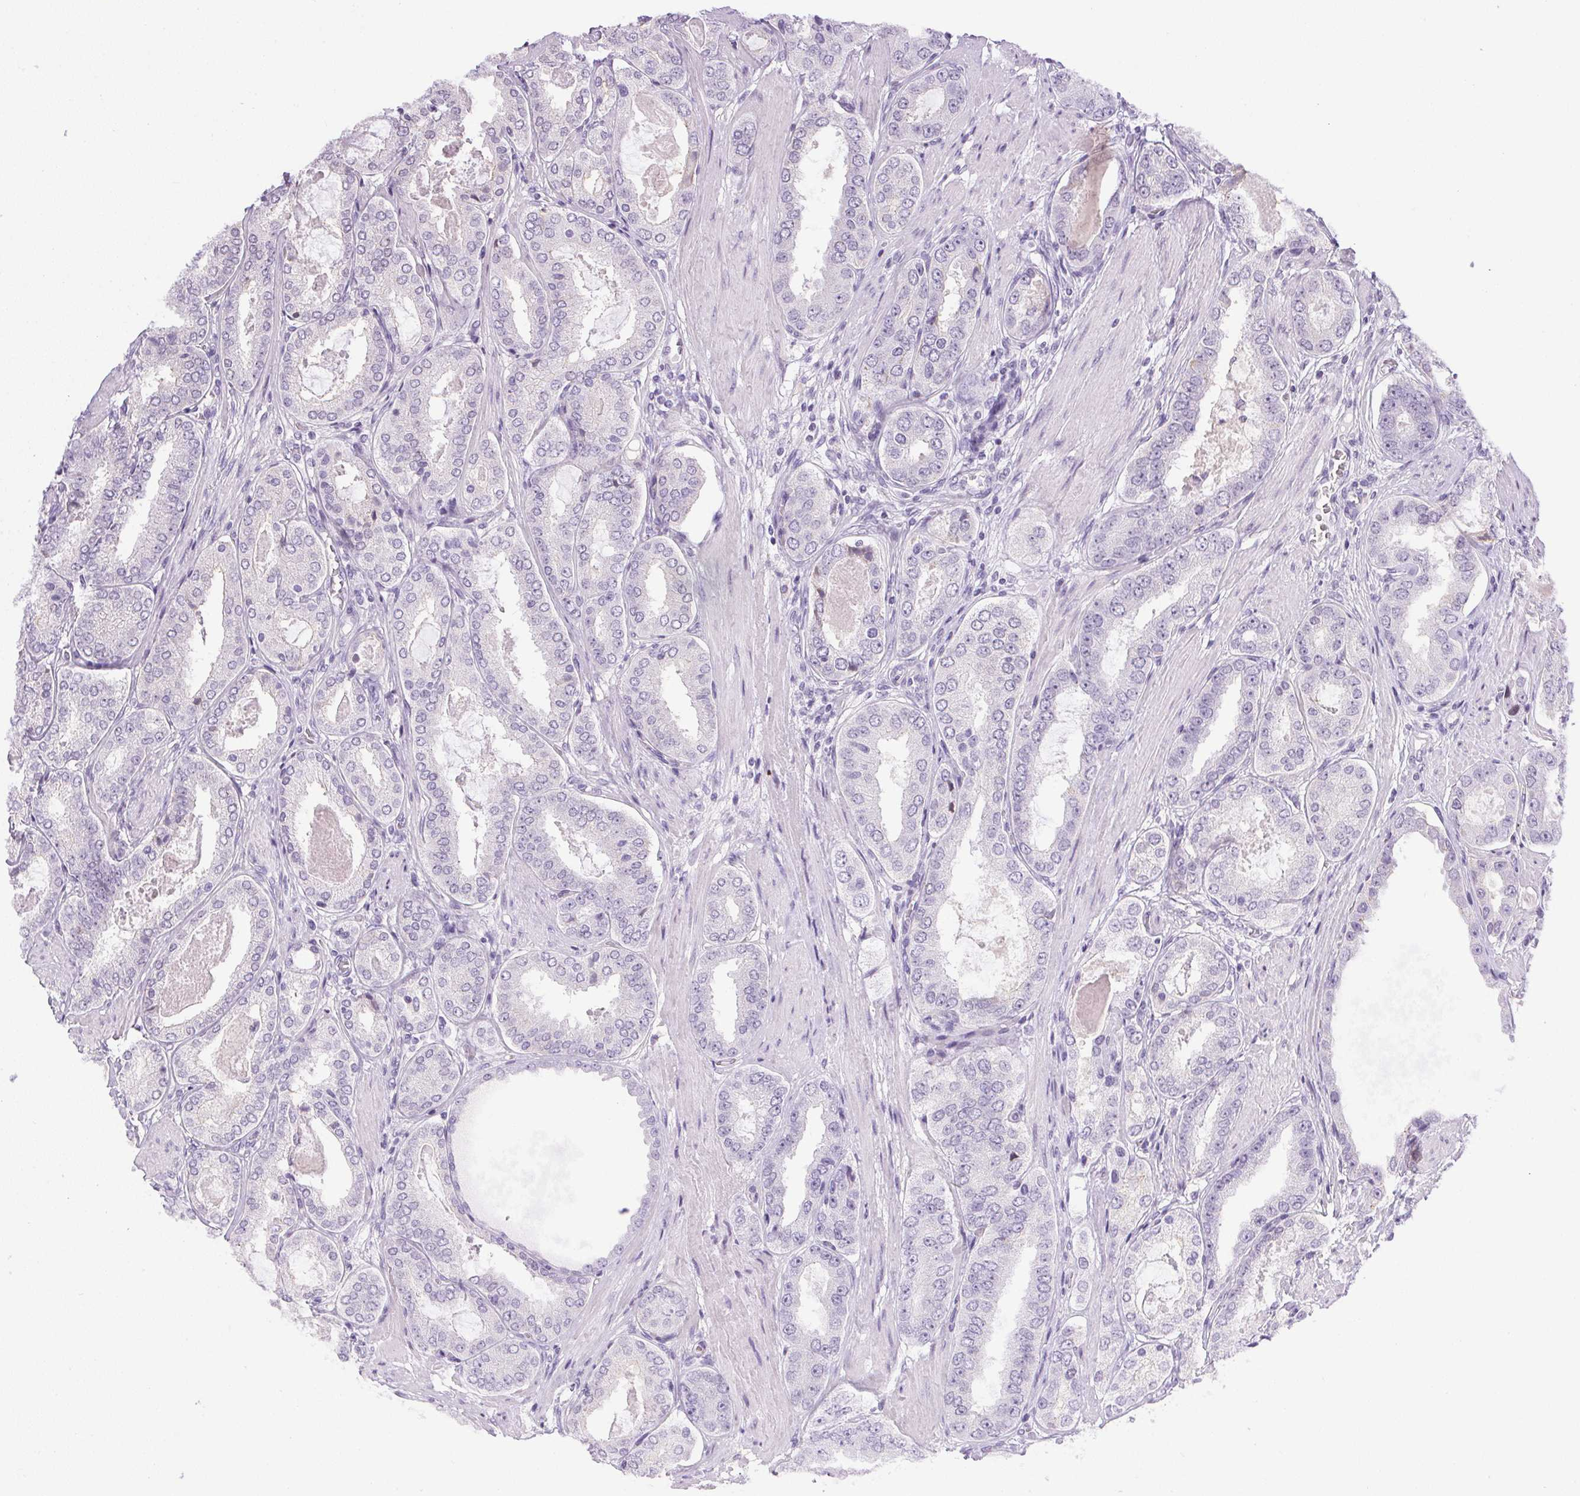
{"staining": {"intensity": "negative", "quantity": "none", "location": "none"}, "tissue": "prostate cancer", "cell_type": "Tumor cells", "image_type": "cancer", "snomed": [{"axis": "morphology", "description": "Adenocarcinoma, High grade"}, {"axis": "topography", "description": "Prostate"}], "caption": "Immunohistochemical staining of human high-grade adenocarcinoma (prostate) exhibits no significant staining in tumor cells. The staining is performed using DAB brown chromogen with nuclei counter-stained in using hematoxylin.", "gene": "PRL", "patient": {"sex": "male", "age": 63}}